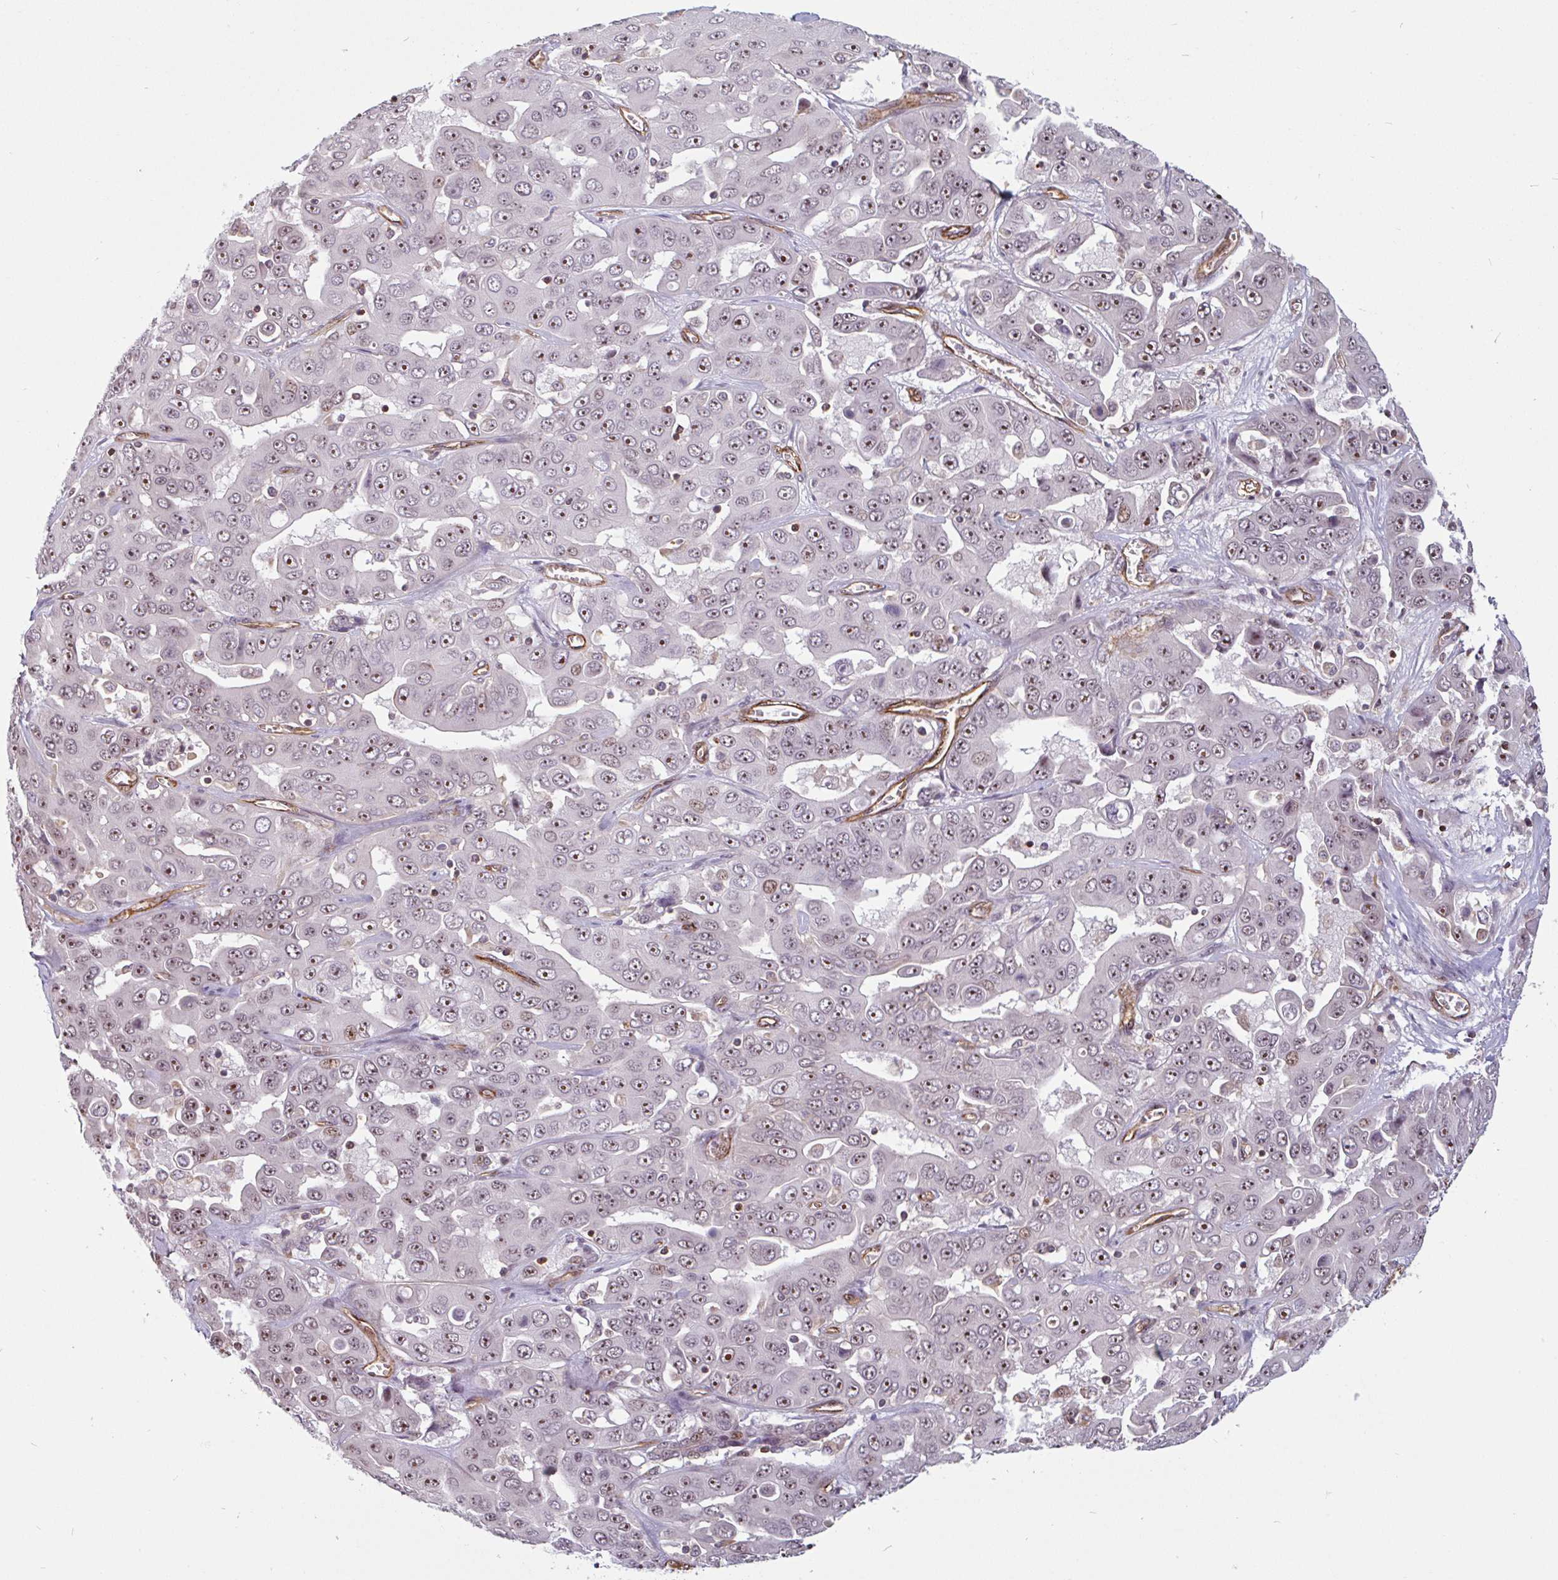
{"staining": {"intensity": "moderate", "quantity": ">75%", "location": "nuclear"}, "tissue": "liver cancer", "cell_type": "Tumor cells", "image_type": "cancer", "snomed": [{"axis": "morphology", "description": "Cholangiocarcinoma"}, {"axis": "topography", "description": "Liver"}], "caption": "Immunohistochemical staining of human liver cancer exhibits medium levels of moderate nuclear protein expression in about >75% of tumor cells.", "gene": "ZNF689", "patient": {"sex": "female", "age": 52}}